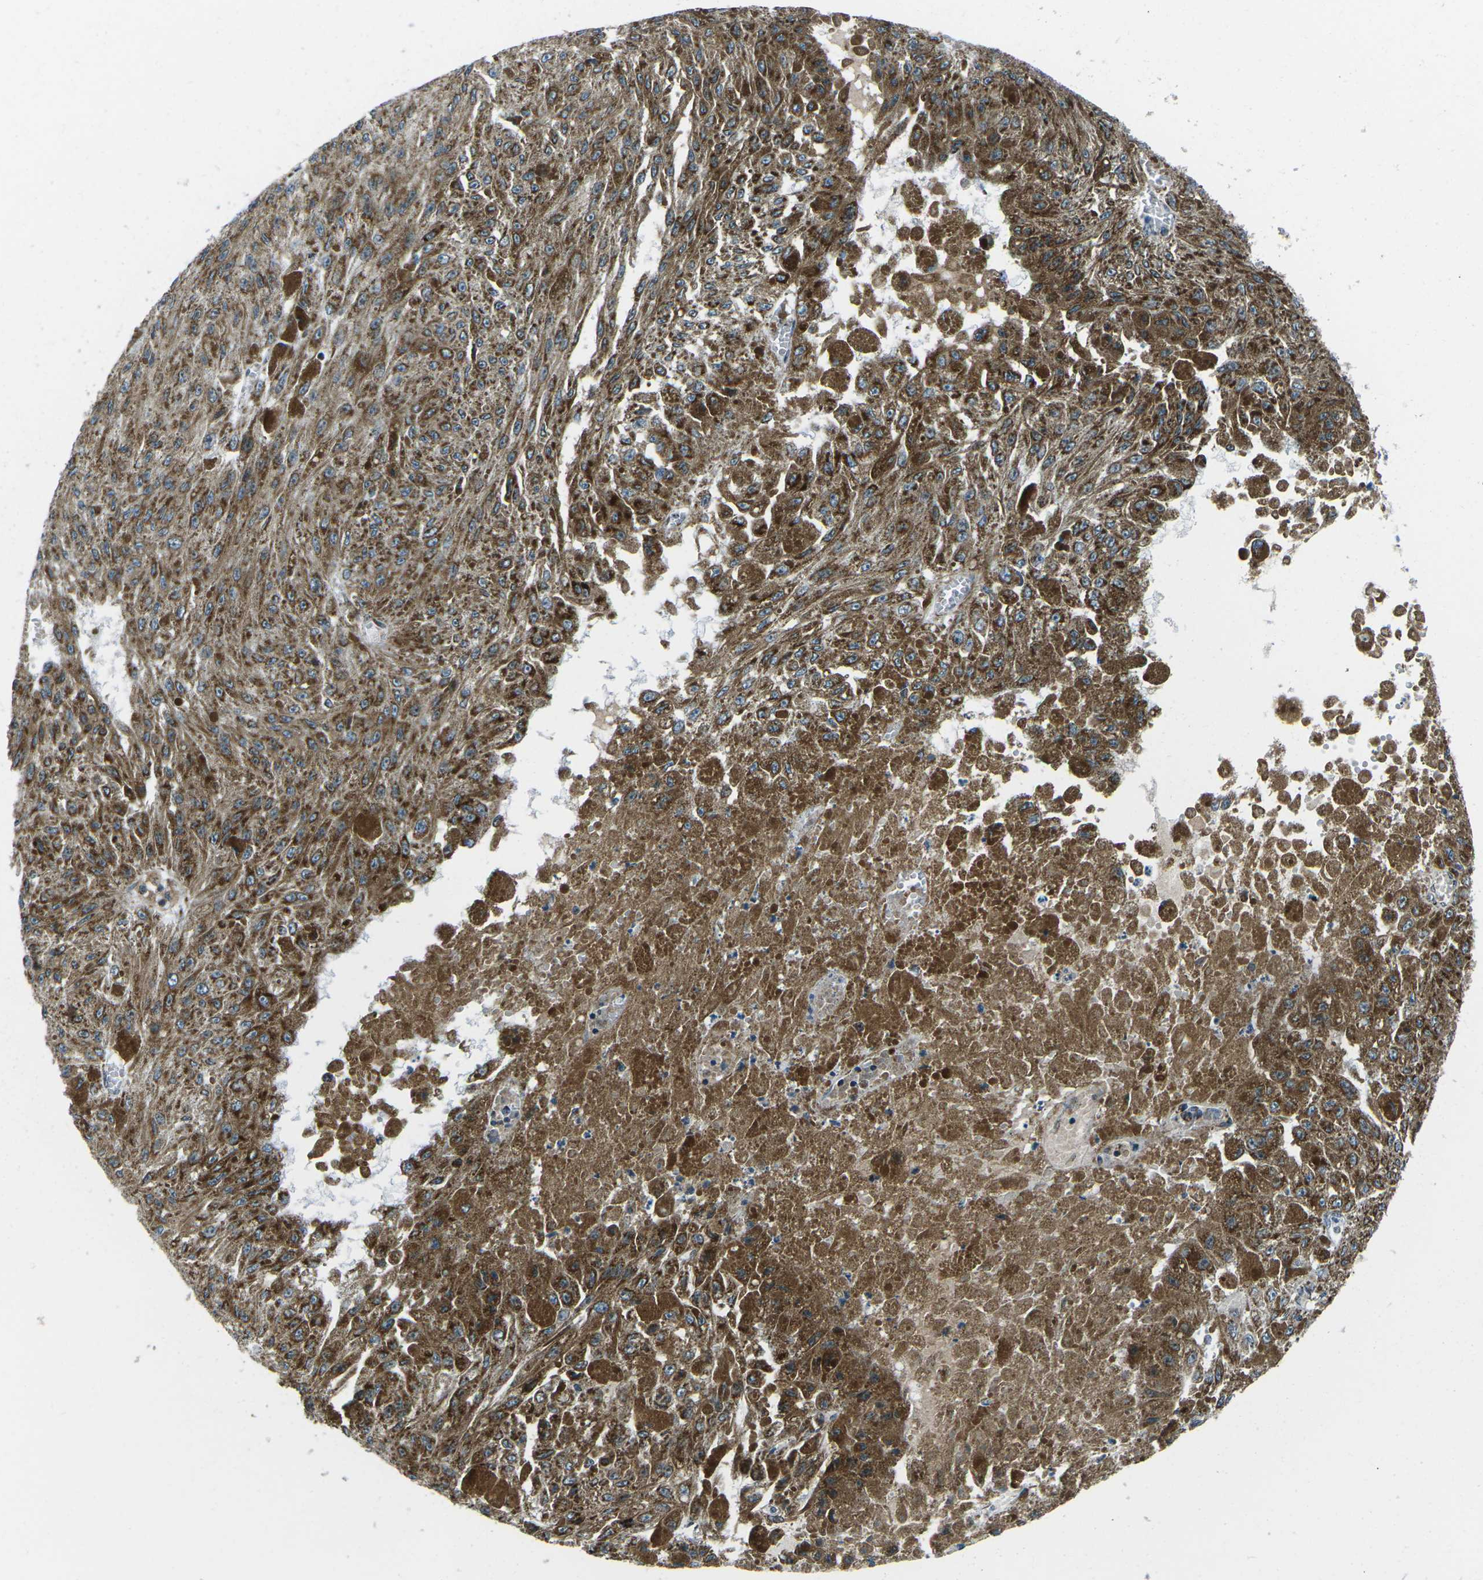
{"staining": {"intensity": "moderate", "quantity": ">75%", "location": "cytoplasmic/membranous"}, "tissue": "melanoma", "cell_type": "Tumor cells", "image_type": "cancer", "snomed": [{"axis": "morphology", "description": "Malignant melanoma, NOS"}, {"axis": "topography", "description": "Other"}], "caption": "Melanoma stained with immunohistochemistry (IHC) reveals moderate cytoplasmic/membranous expression in about >75% of tumor cells. The staining was performed using DAB, with brown indicating positive protein expression. Nuclei are stained blue with hematoxylin.", "gene": "RFESD", "patient": {"sex": "male", "age": 79}}